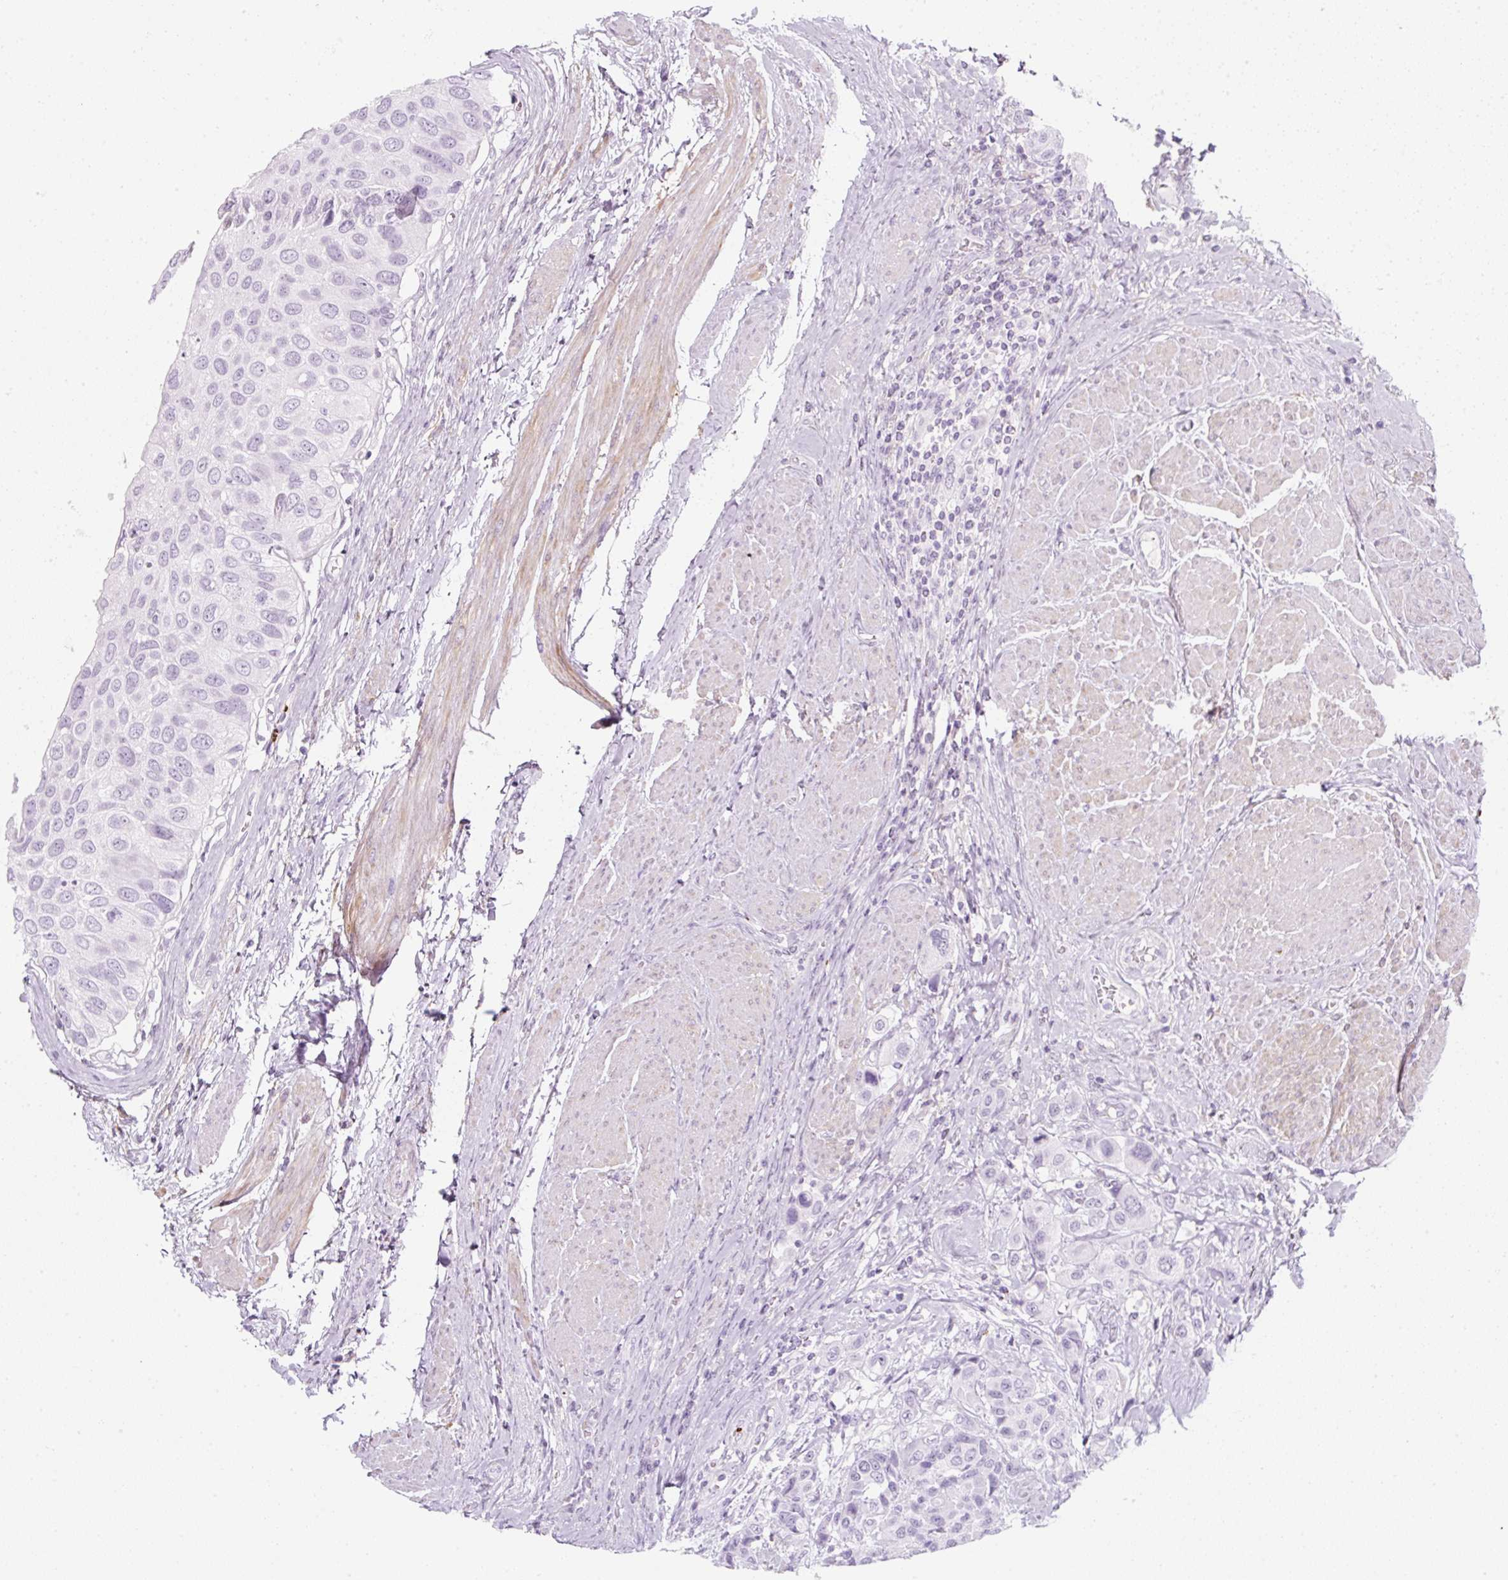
{"staining": {"intensity": "negative", "quantity": "none", "location": "none"}, "tissue": "urothelial cancer", "cell_type": "Tumor cells", "image_type": "cancer", "snomed": [{"axis": "morphology", "description": "Urothelial carcinoma, High grade"}, {"axis": "topography", "description": "Urinary bladder"}], "caption": "Micrograph shows no significant protein staining in tumor cells of urothelial cancer. (Stains: DAB IHC with hematoxylin counter stain, Microscopy: brightfield microscopy at high magnification).", "gene": "PF4V1", "patient": {"sex": "male", "age": 50}}